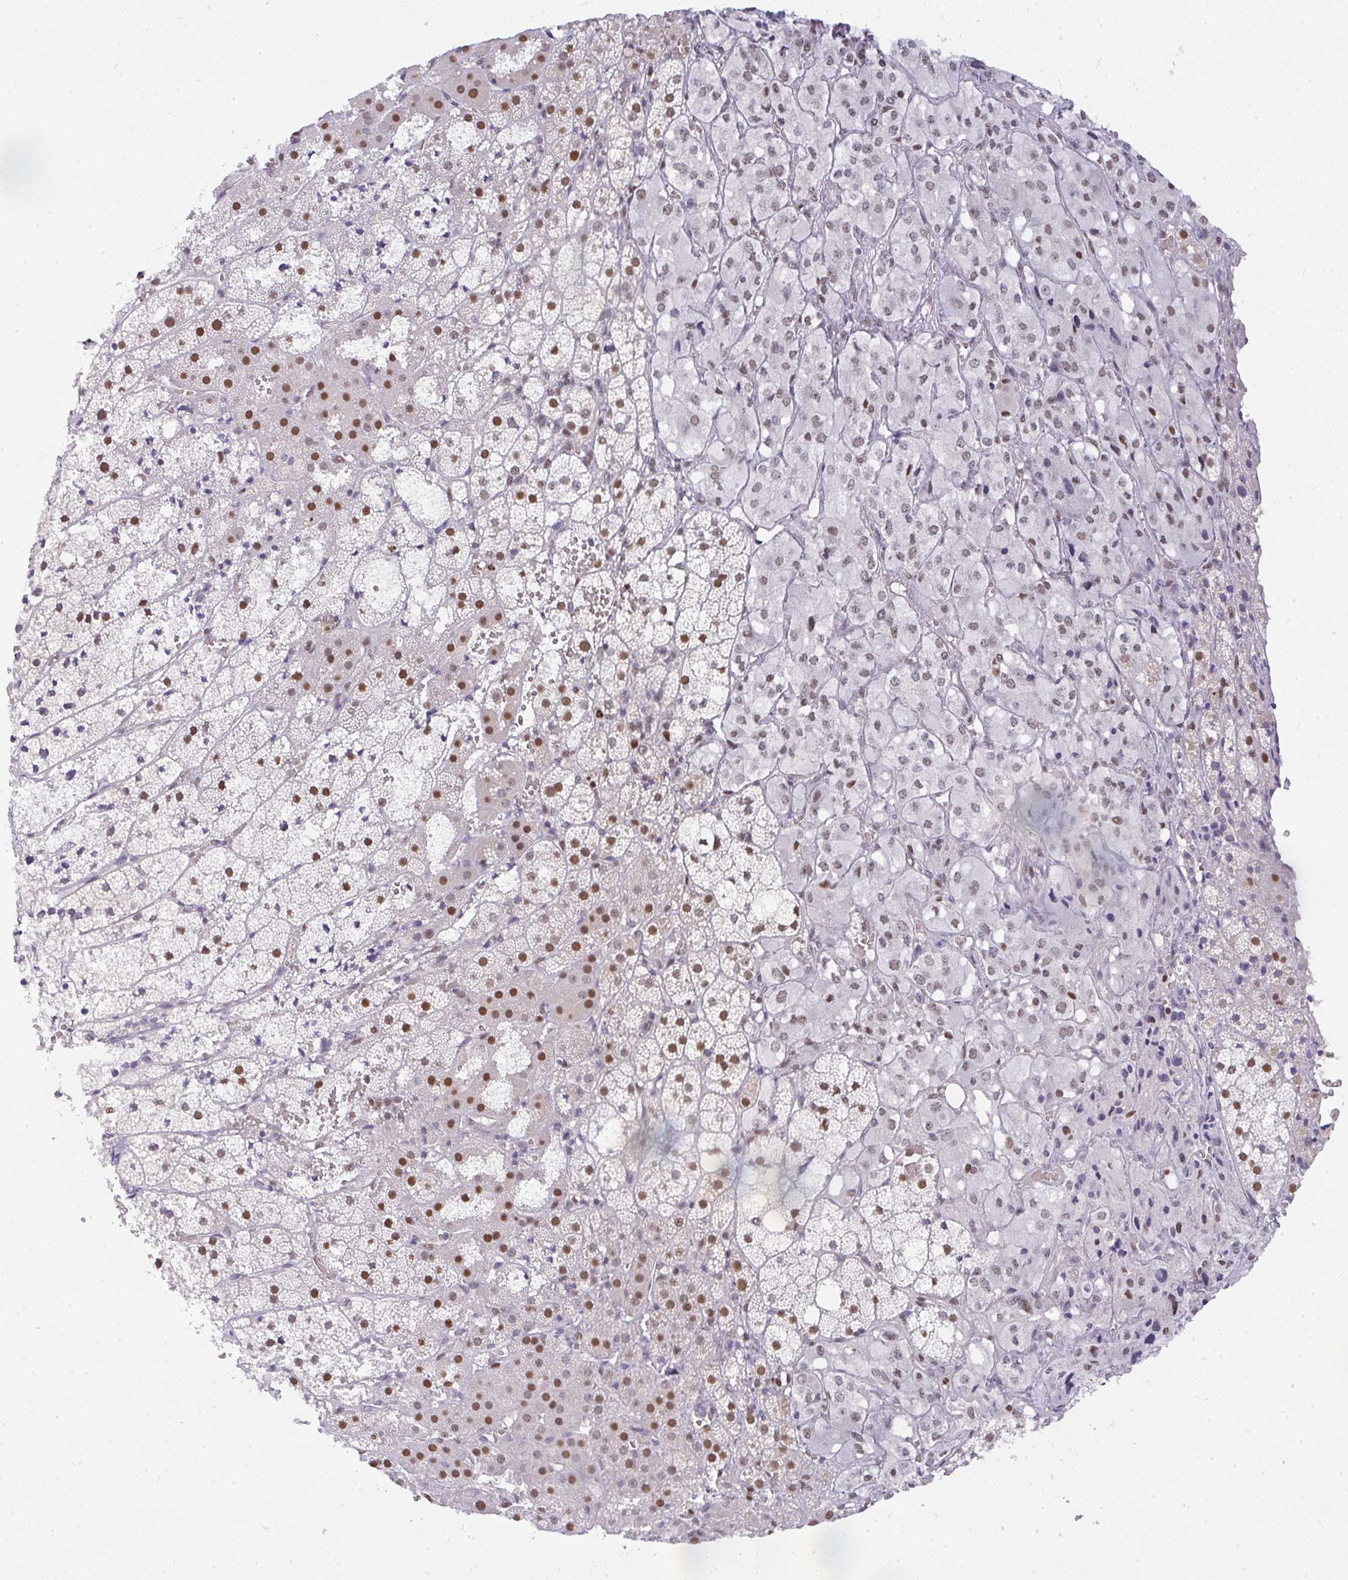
{"staining": {"intensity": "moderate", "quantity": ">75%", "location": "nuclear"}, "tissue": "adrenal gland", "cell_type": "Glandular cells", "image_type": "normal", "snomed": [{"axis": "morphology", "description": "Normal tissue, NOS"}, {"axis": "topography", "description": "Adrenal gland"}], "caption": "Immunohistochemistry of normal human adrenal gland exhibits medium levels of moderate nuclear staining in about >75% of glandular cells. (IHC, brightfield microscopy, high magnification).", "gene": "BBX", "patient": {"sex": "male", "age": 53}}